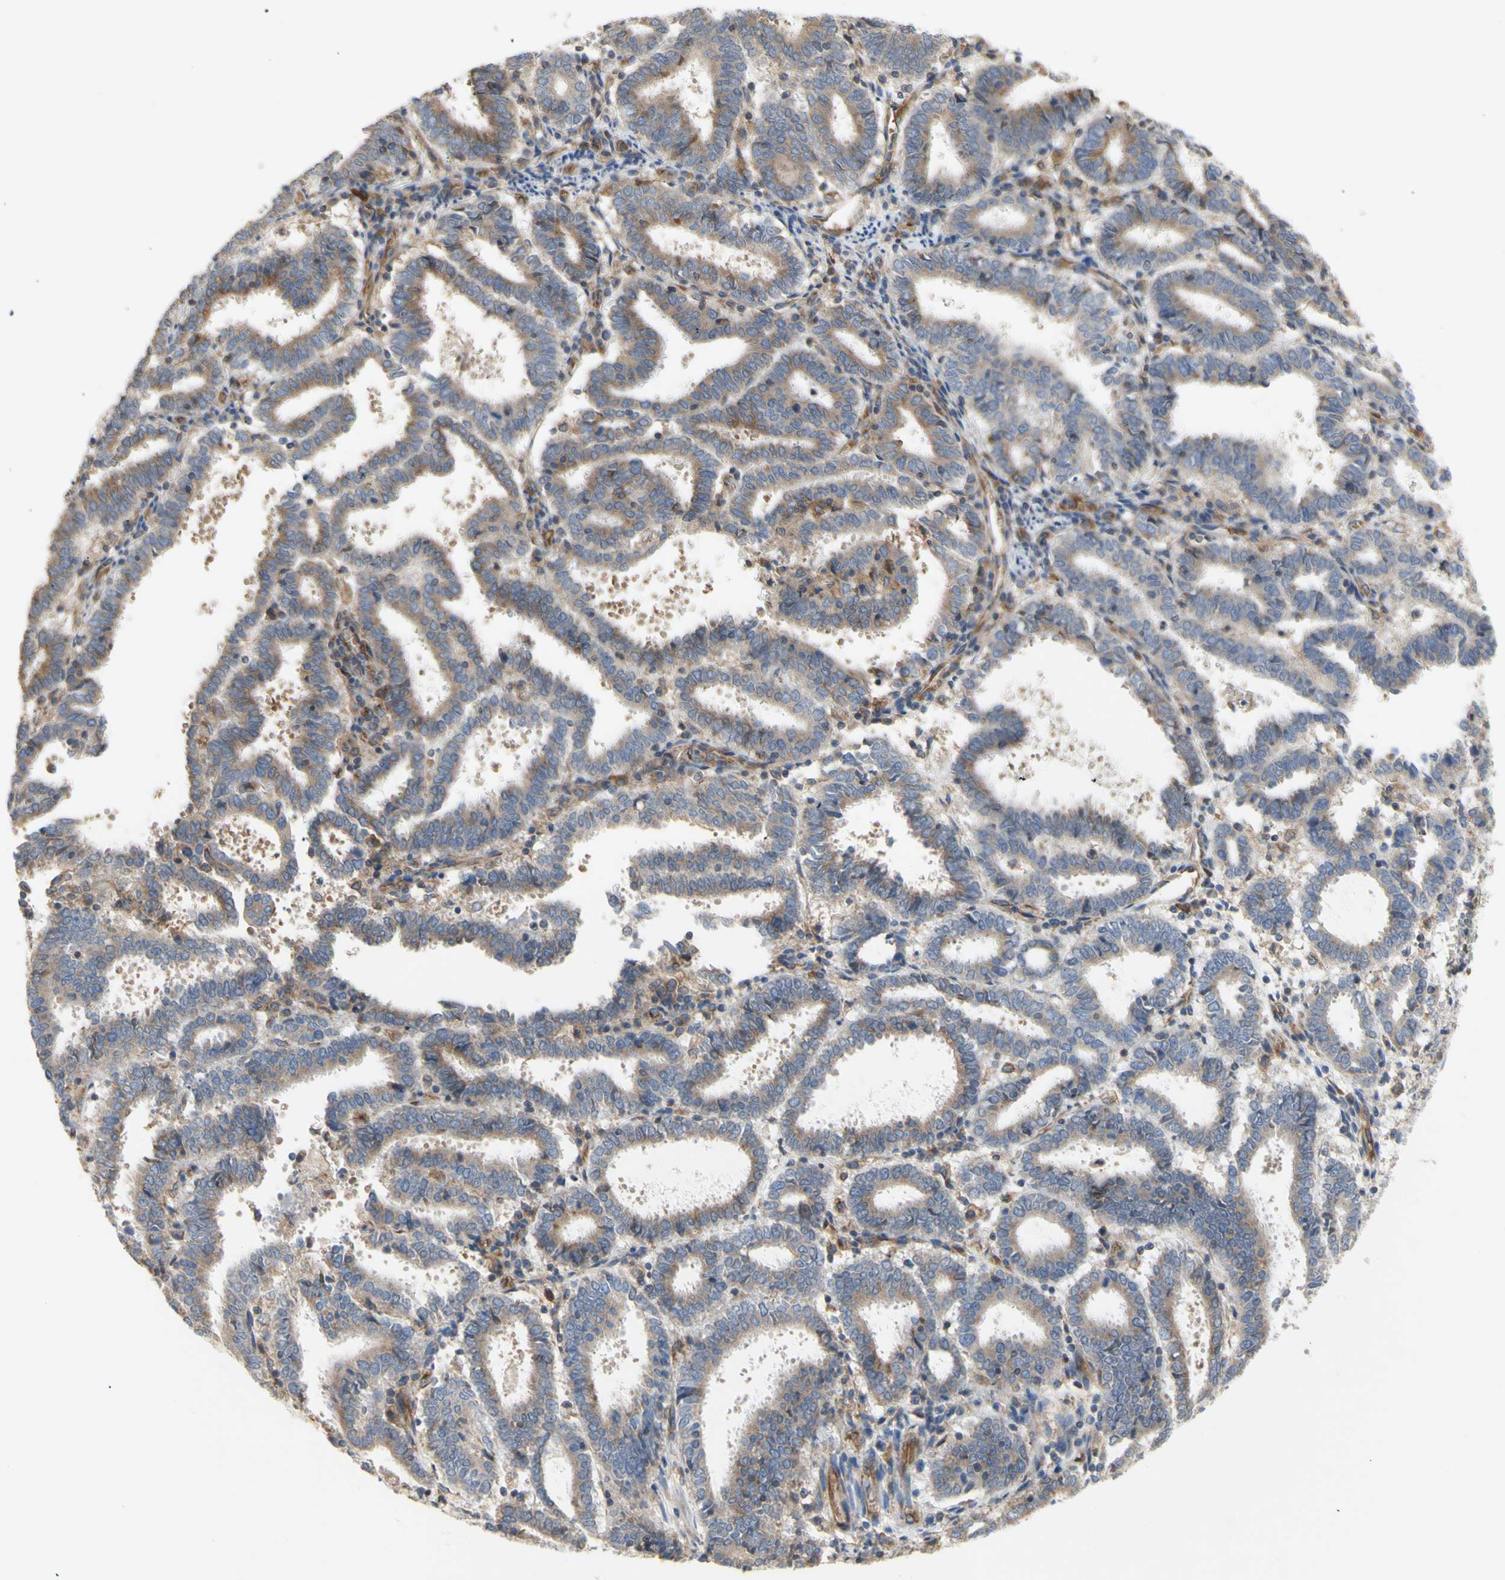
{"staining": {"intensity": "moderate", "quantity": "<25%", "location": "cytoplasmic/membranous"}, "tissue": "endometrial cancer", "cell_type": "Tumor cells", "image_type": "cancer", "snomed": [{"axis": "morphology", "description": "Adenocarcinoma, NOS"}, {"axis": "topography", "description": "Uterus"}], "caption": "The photomicrograph shows a brown stain indicating the presence of a protein in the cytoplasmic/membranous of tumor cells in adenocarcinoma (endometrial). Immunohistochemistry (ihc) stains the protein of interest in brown and the nuclei are stained blue.", "gene": "KLC1", "patient": {"sex": "female", "age": 83}}